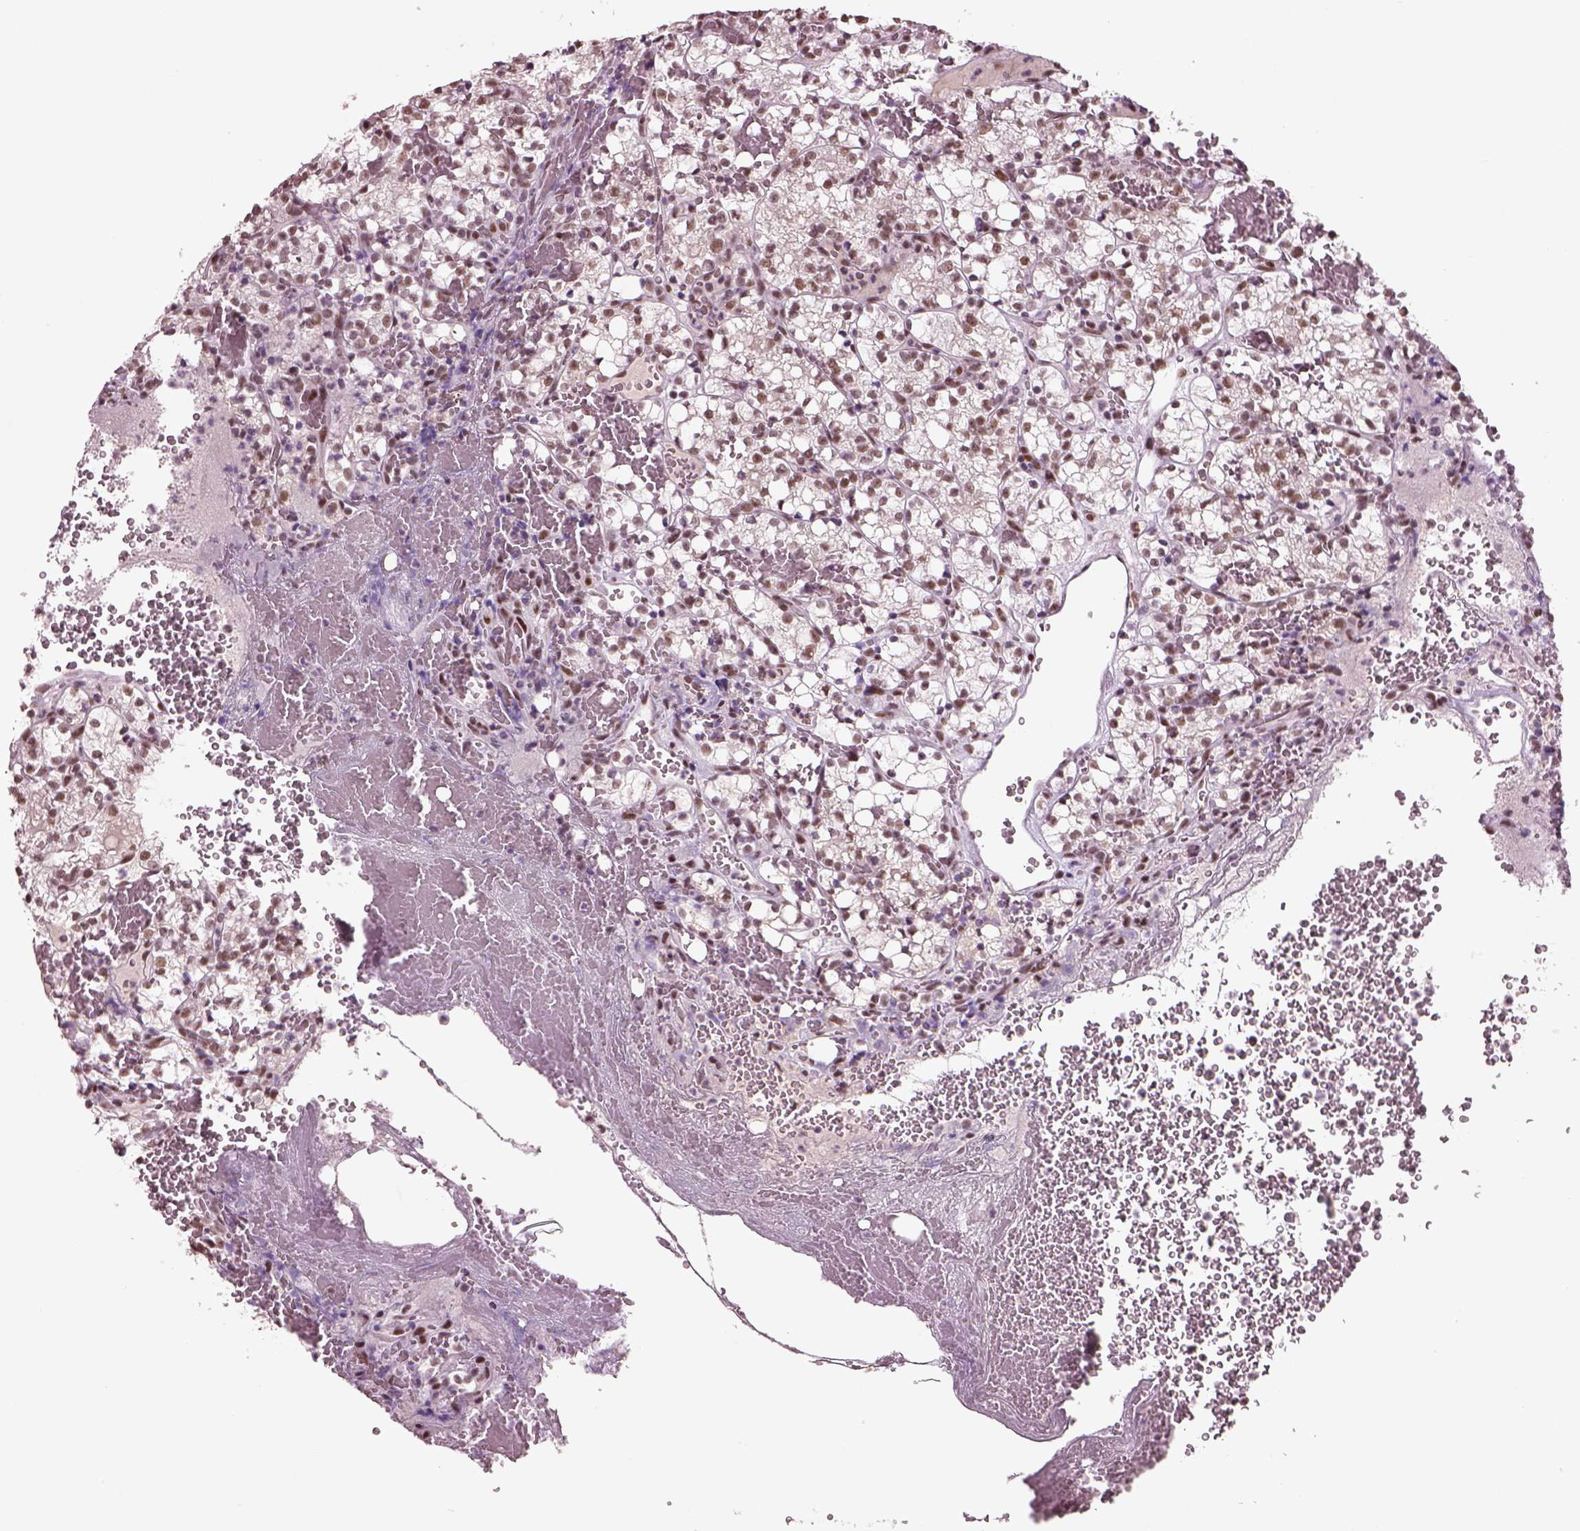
{"staining": {"intensity": "moderate", "quantity": ">75%", "location": "nuclear"}, "tissue": "renal cancer", "cell_type": "Tumor cells", "image_type": "cancer", "snomed": [{"axis": "morphology", "description": "Adenocarcinoma, NOS"}, {"axis": "topography", "description": "Kidney"}], "caption": "Adenocarcinoma (renal) tissue exhibits moderate nuclear staining in about >75% of tumor cells, visualized by immunohistochemistry.", "gene": "SEPHS1", "patient": {"sex": "female", "age": 69}}